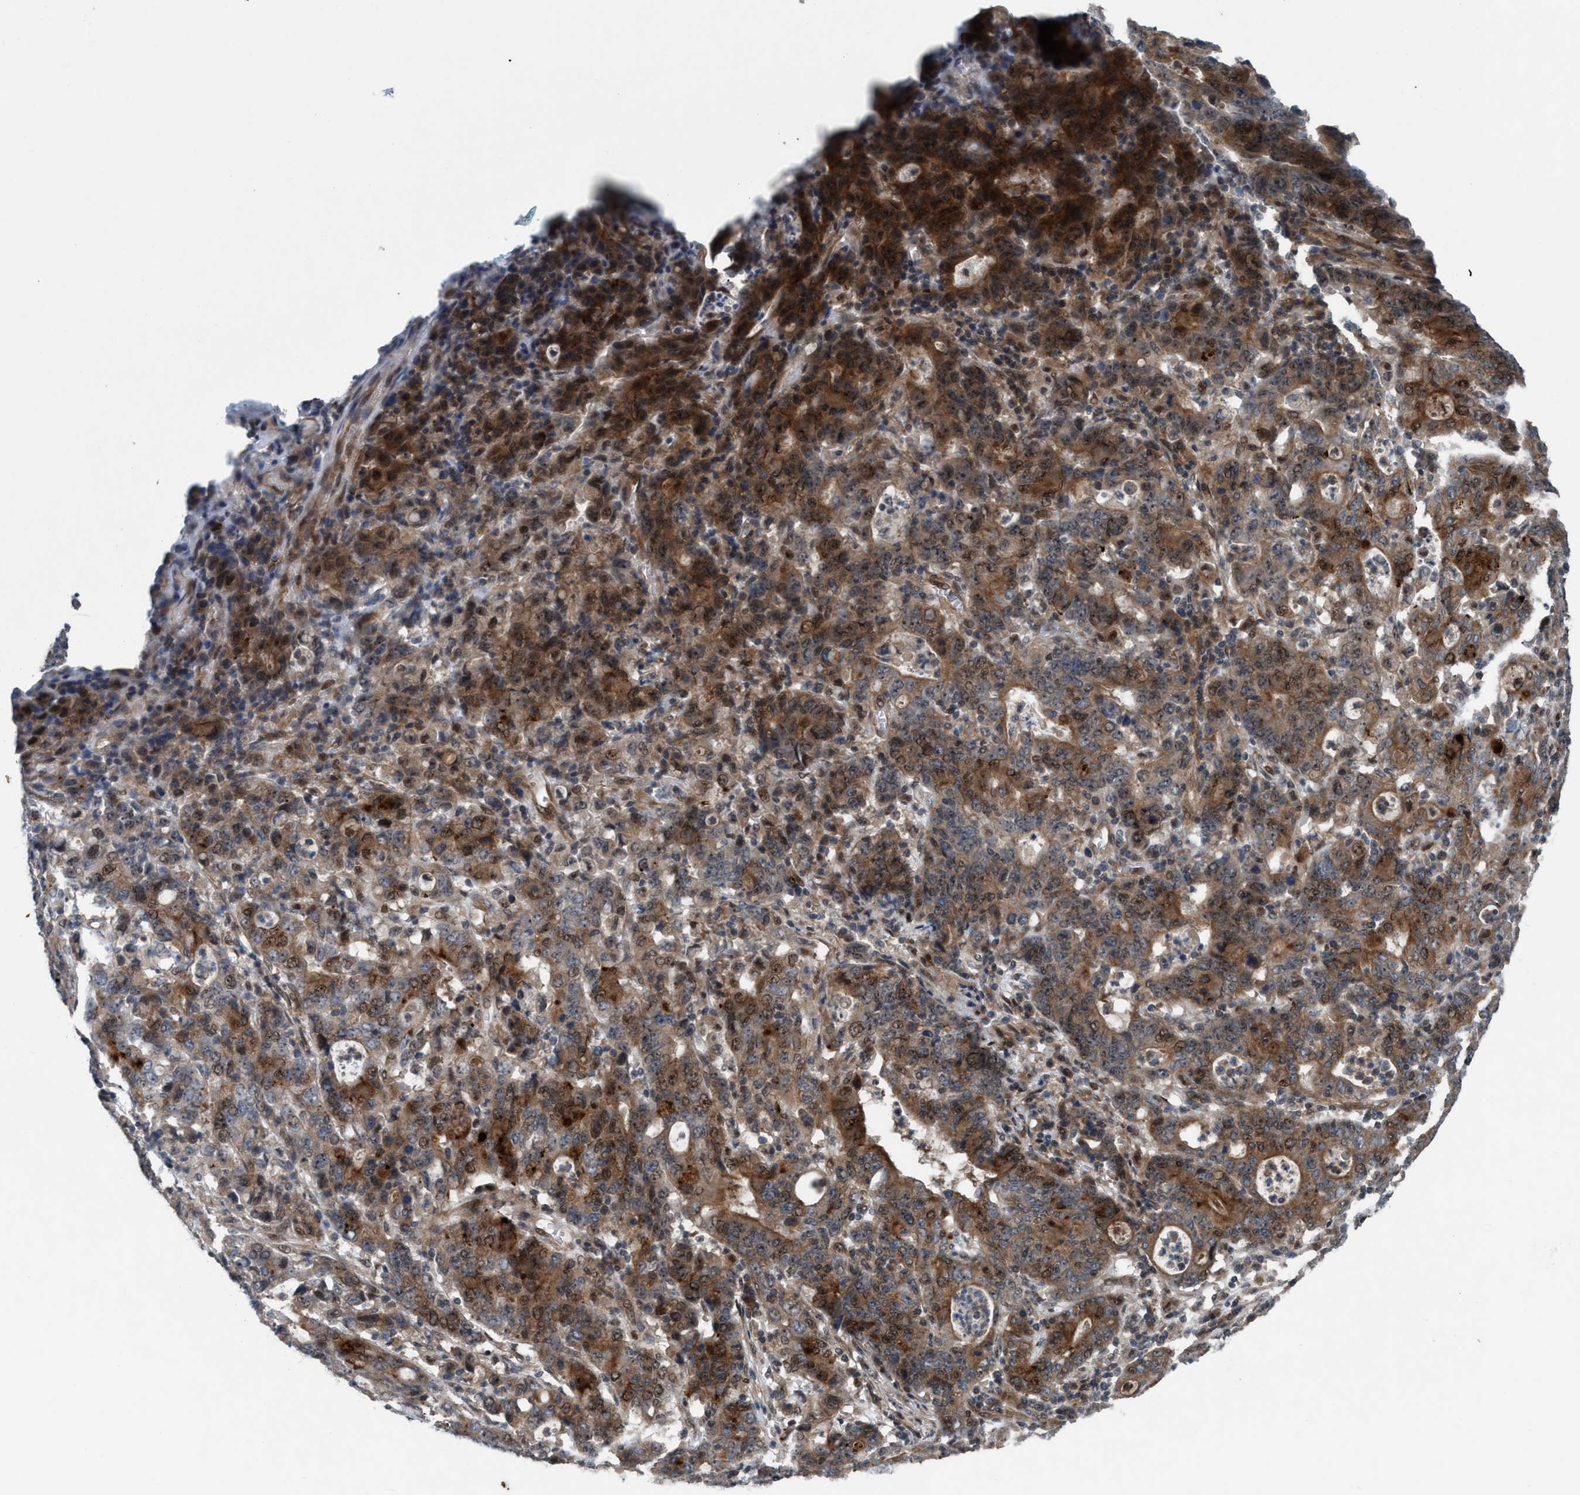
{"staining": {"intensity": "moderate", "quantity": ">75%", "location": "cytoplasmic/membranous,nuclear"}, "tissue": "stomach cancer", "cell_type": "Tumor cells", "image_type": "cancer", "snomed": [{"axis": "morphology", "description": "Adenocarcinoma, NOS"}, {"axis": "topography", "description": "Stomach, upper"}], "caption": "This photomicrograph shows IHC staining of stomach cancer (adenocarcinoma), with medium moderate cytoplasmic/membranous and nuclear positivity in about >75% of tumor cells.", "gene": "NISCH", "patient": {"sex": "male", "age": 69}}